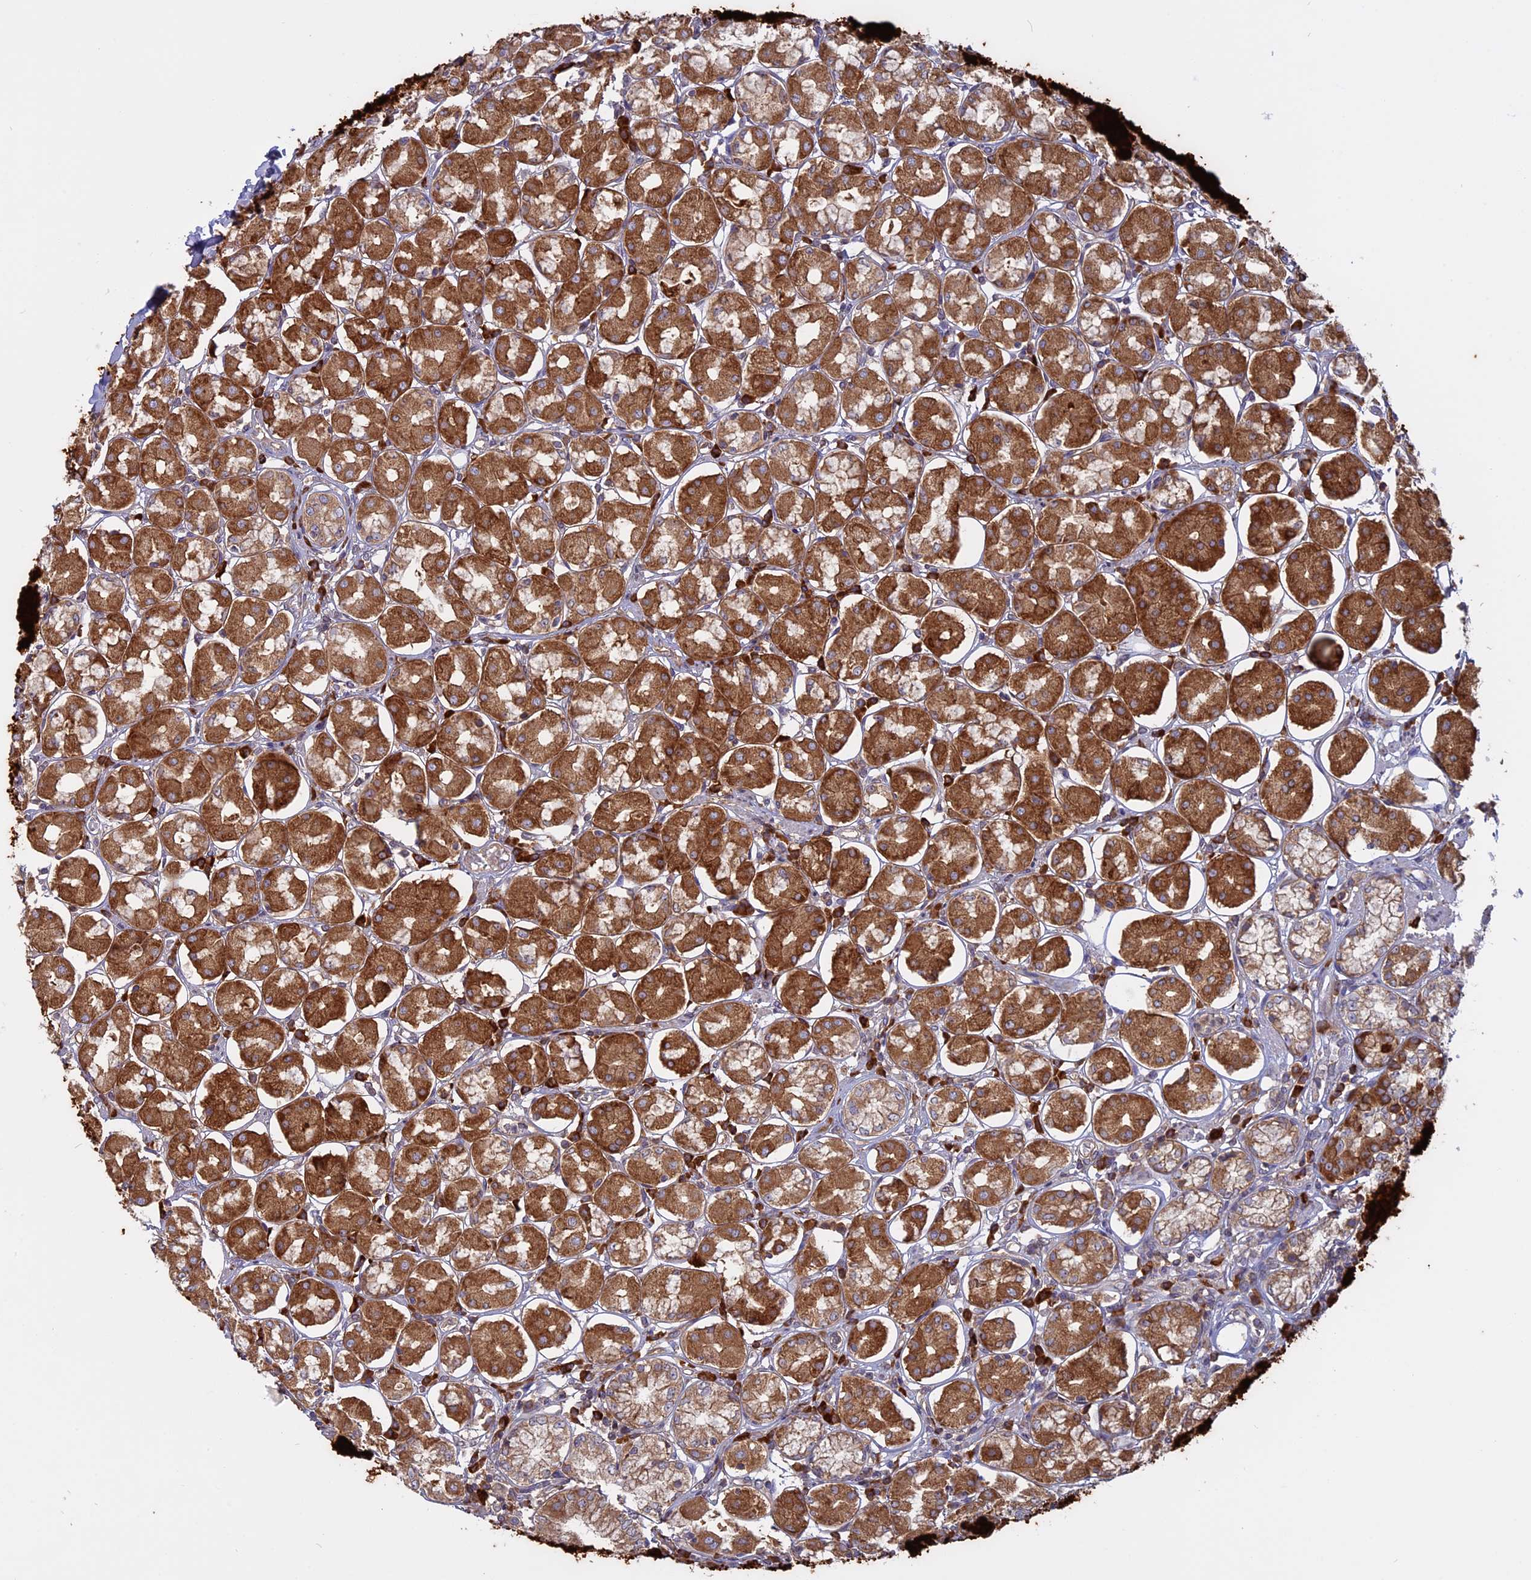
{"staining": {"intensity": "strong", "quantity": ">75%", "location": "cytoplasmic/membranous"}, "tissue": "stomach", "cell_type": "Glandular cells", "image_type": "normal", "snomed": [{"axis": "morphology", "description": "Normal tissue, NOS"}, {"axis": "topography", "description": "Stomach, lower"}], "caption": "DAB immunohistochemical staining of benign human stomach shows strong cytoplasmic/membranous protein staining in approximately >75% of glandular cells.", "gene": "TMEM208", "patient": {"sex": "female", "age": 56}}